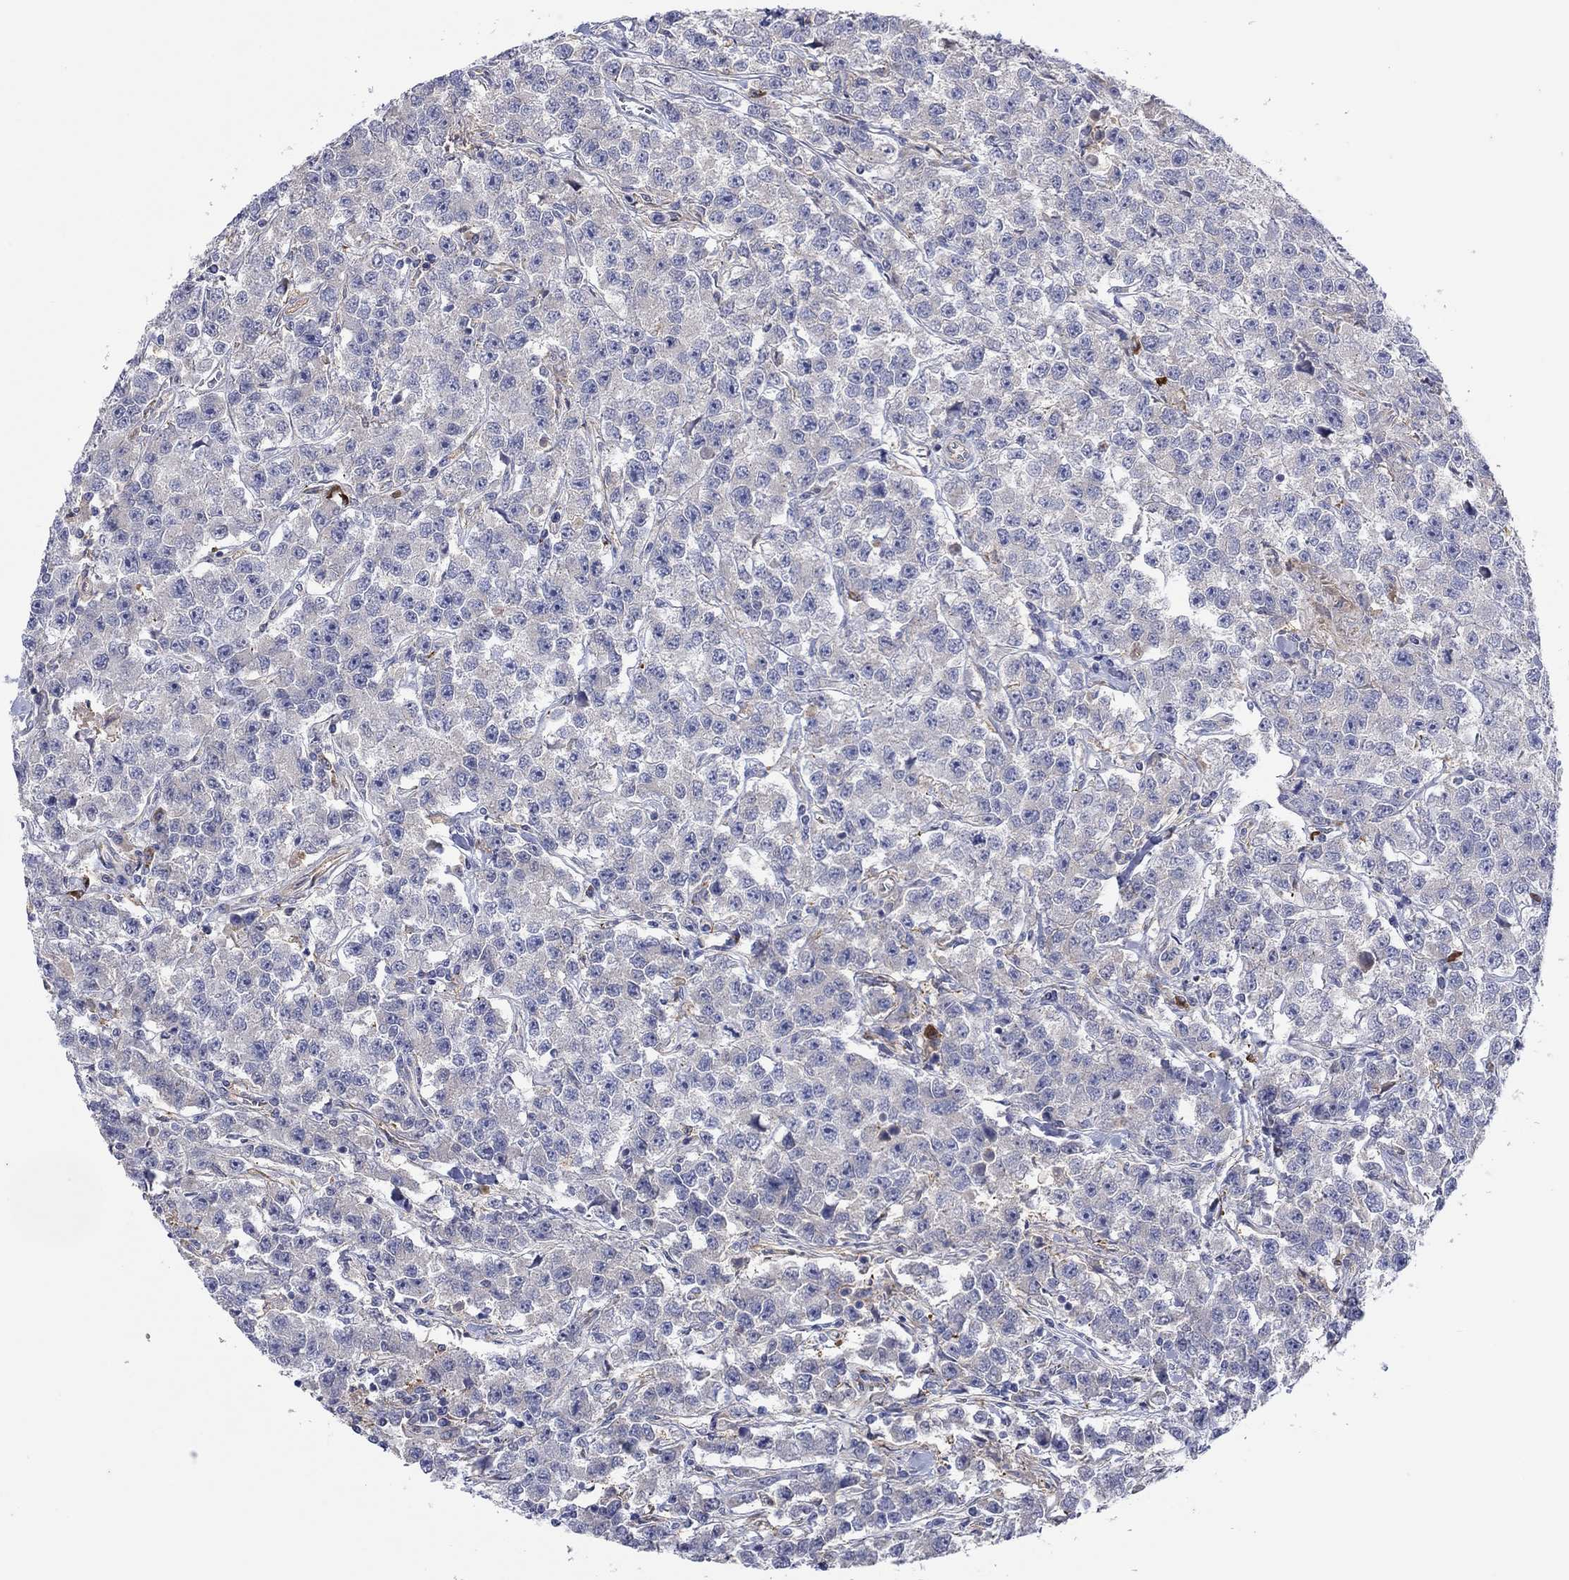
{"staining": {"intensity": "negative", "quantity": "none", "location": "none"}, "tissue": "testis cancer", "cell_type": "Tumor cells", "image_type": "cancer", "snomed": [{"axis": "morphology", "description": "Seminoma, NOS"}, {"axis": "topography", "description": "Testis"}], "caption": "High power microscopy histopathology image of an immunohistochemistry micrograph of testis cancer (seminoma), revealing no significant staining in tumor cells.", "gene": "PLCL2", "patient": {"sex": "male", "age": 59}}